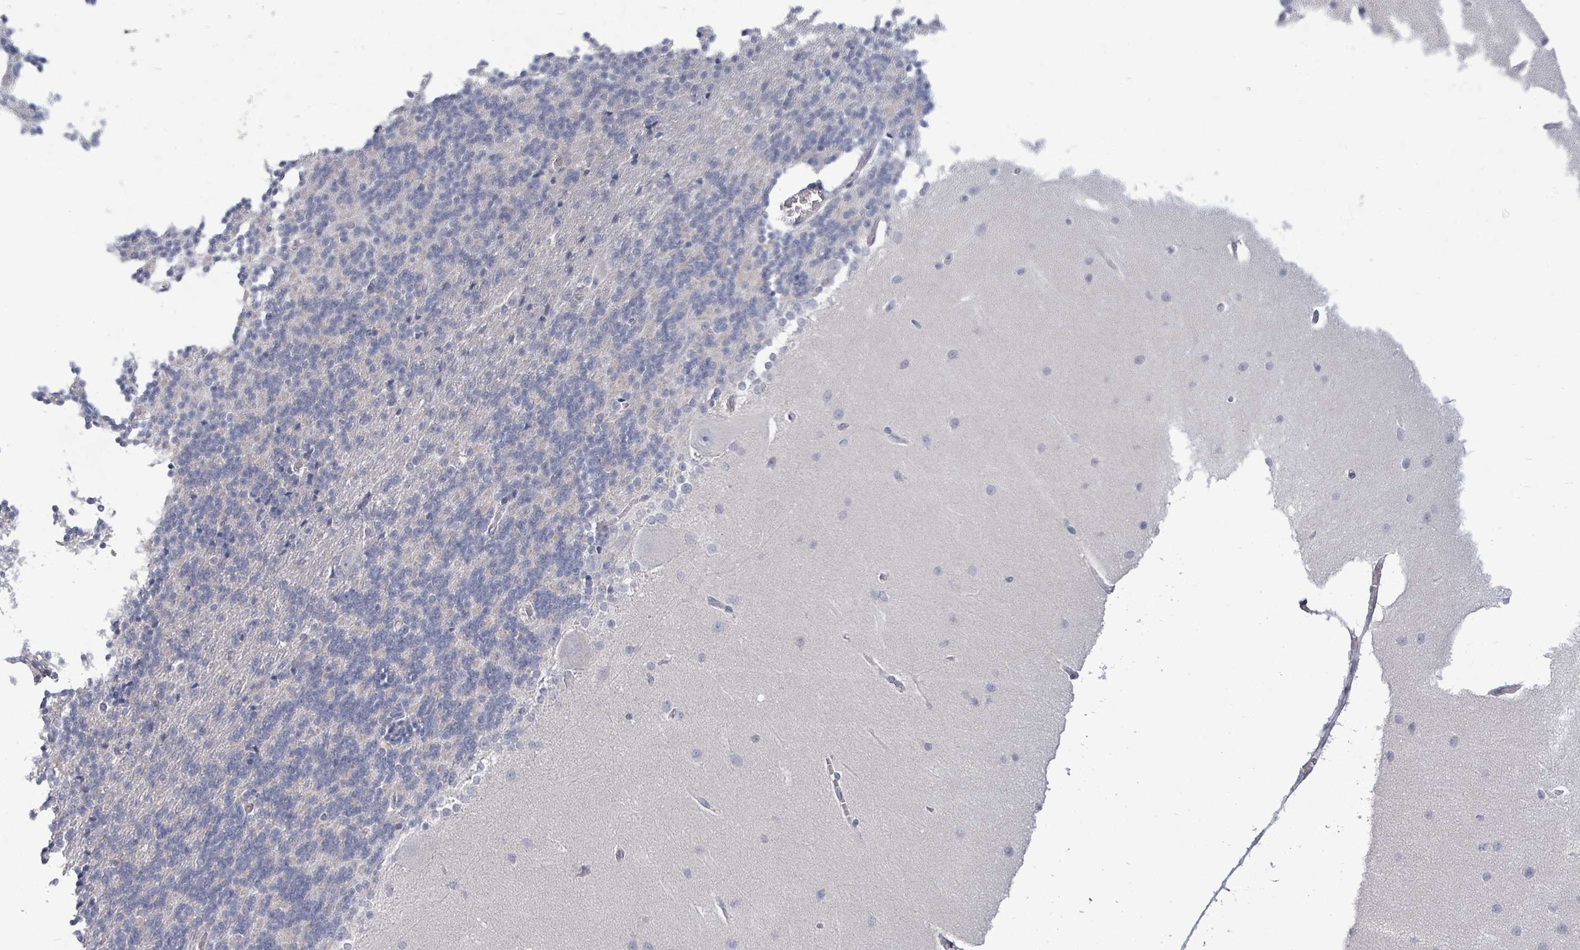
{"staining": {"intensity": "negative", "quantity": "none", "location": "none"}, "tissue": "cerebellum", "cell_type": "Cells in granular layer", "image_type": "normal", "snomed": [{"axis": "morphology", "description": "Normal tissue, NOS"}, {"axis": "topography", "description": "Cerebellum"}], "caption": "This is an IHC image of unremarkable cerebellum. There is no staining in cells in granular layer.", "gene": "PTPN20", "patient": {"sex": "female", "age": 54}}